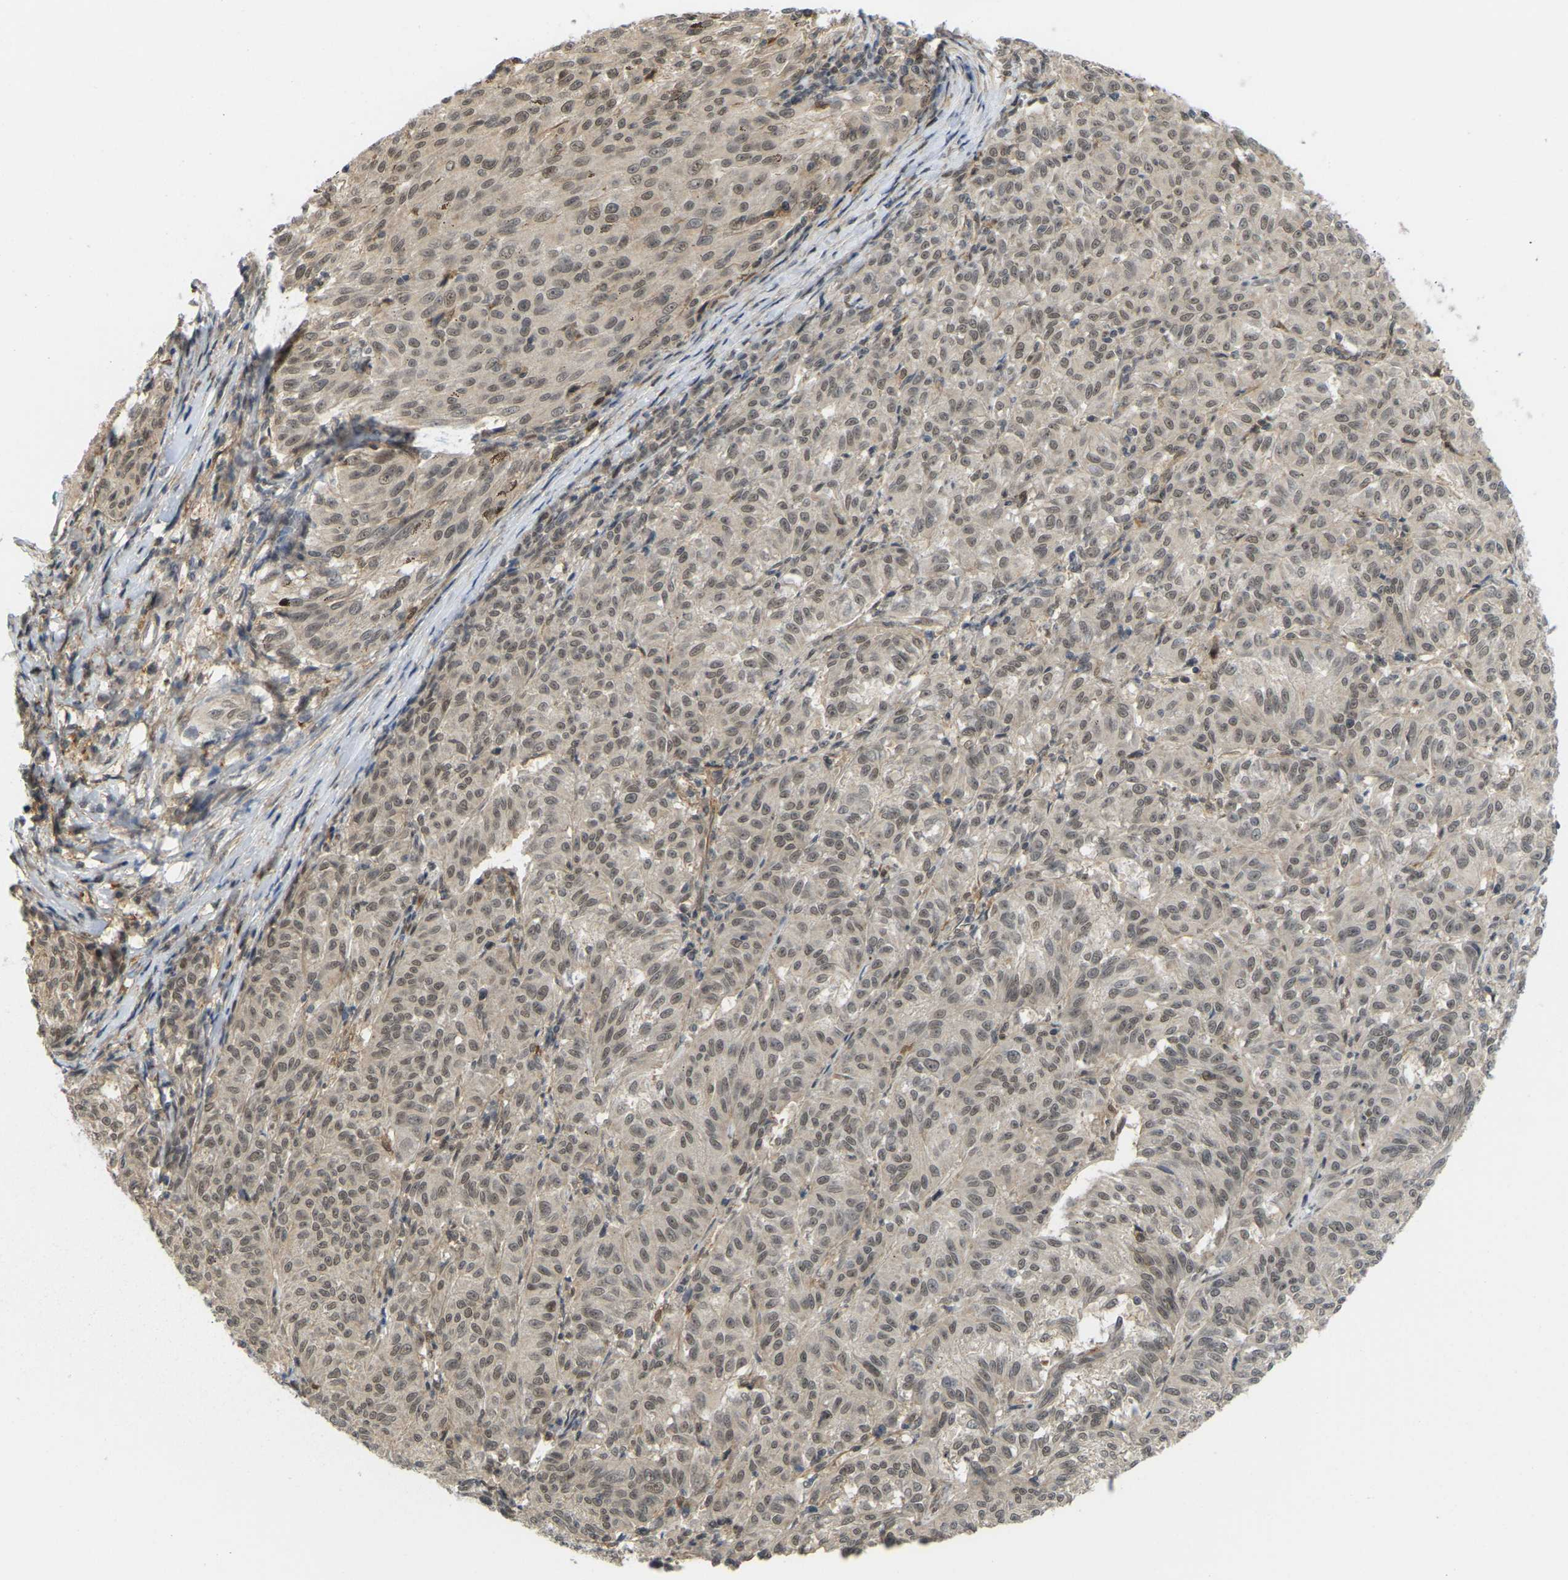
{"staining": {"intensity": "moderate", "quantity": ">75%", "location": "nuclear"}, "tissue": "melanoma", "cell_type": "Tumor cells", "image_type": "cancer", "snomed": [{"axis": "morphology", "description": "Malignant melanoma, NOS"}, {"axis": "topography", "description": "Skin"}], "caption": "This photomicrograph exhibits melanoma stained with IHC to label a protein in brown. The nuclear of tumor cells show moderate positivity for the protein. Nuclei are counter-stained blue.", "gene": "SERPINB5", "patient": {"sex": "female", "age": 72}}